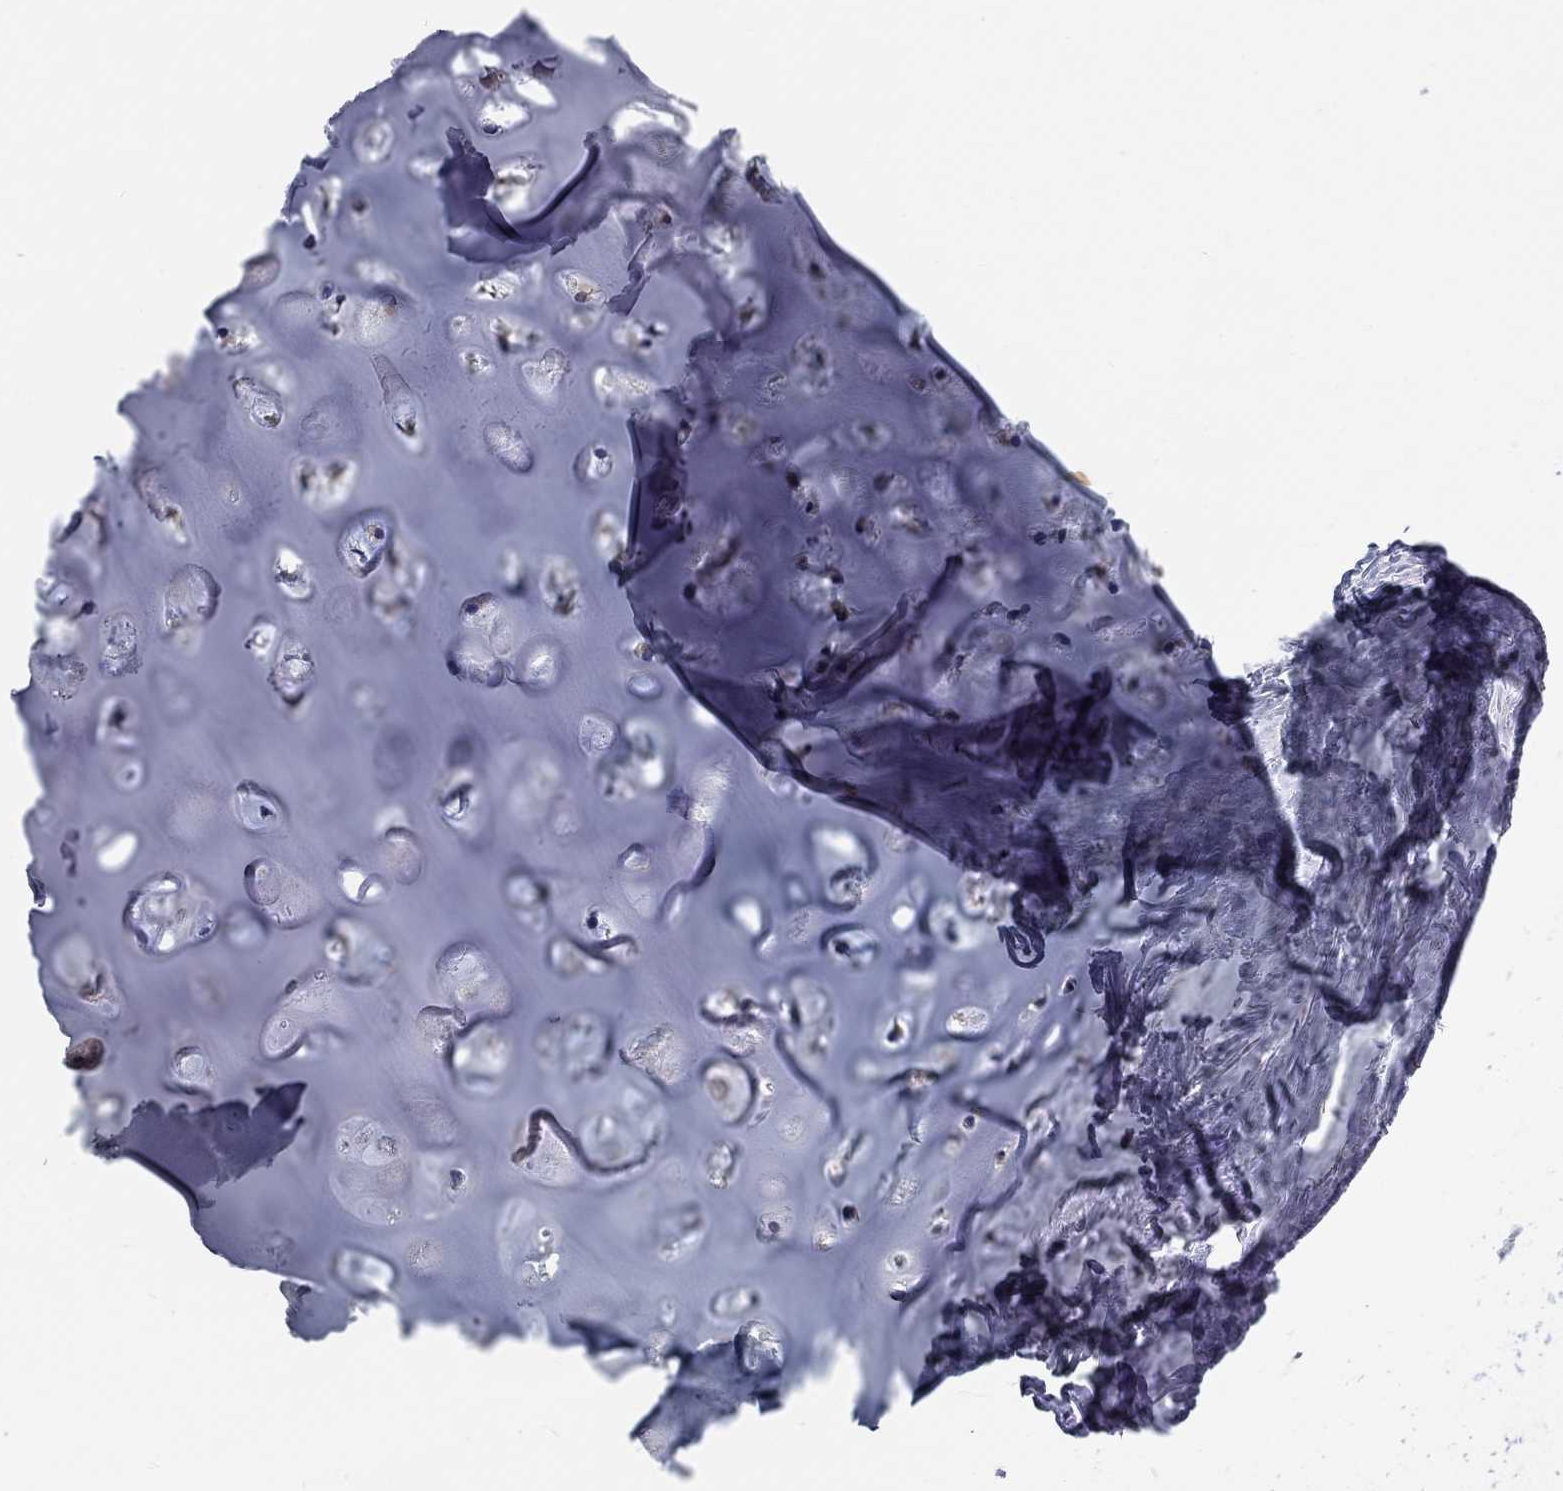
{"staining": {"intensity": "negative", "quantity": "none", "location": "none"}, "tissue": "soft tissue", "cell_type": "Chondrocytes", "image_type": "normal", "snomed": [{"axis": "morphology", "description": "Normal tissue, NOS"}, {"axis": "topography", "description": "Cartilage tissue"}], "caption": "Chondrocytes show no significant expression in normal soft tissue.", "gene": "PDE1B", "patient": {"sex": "male", "age": 62}}